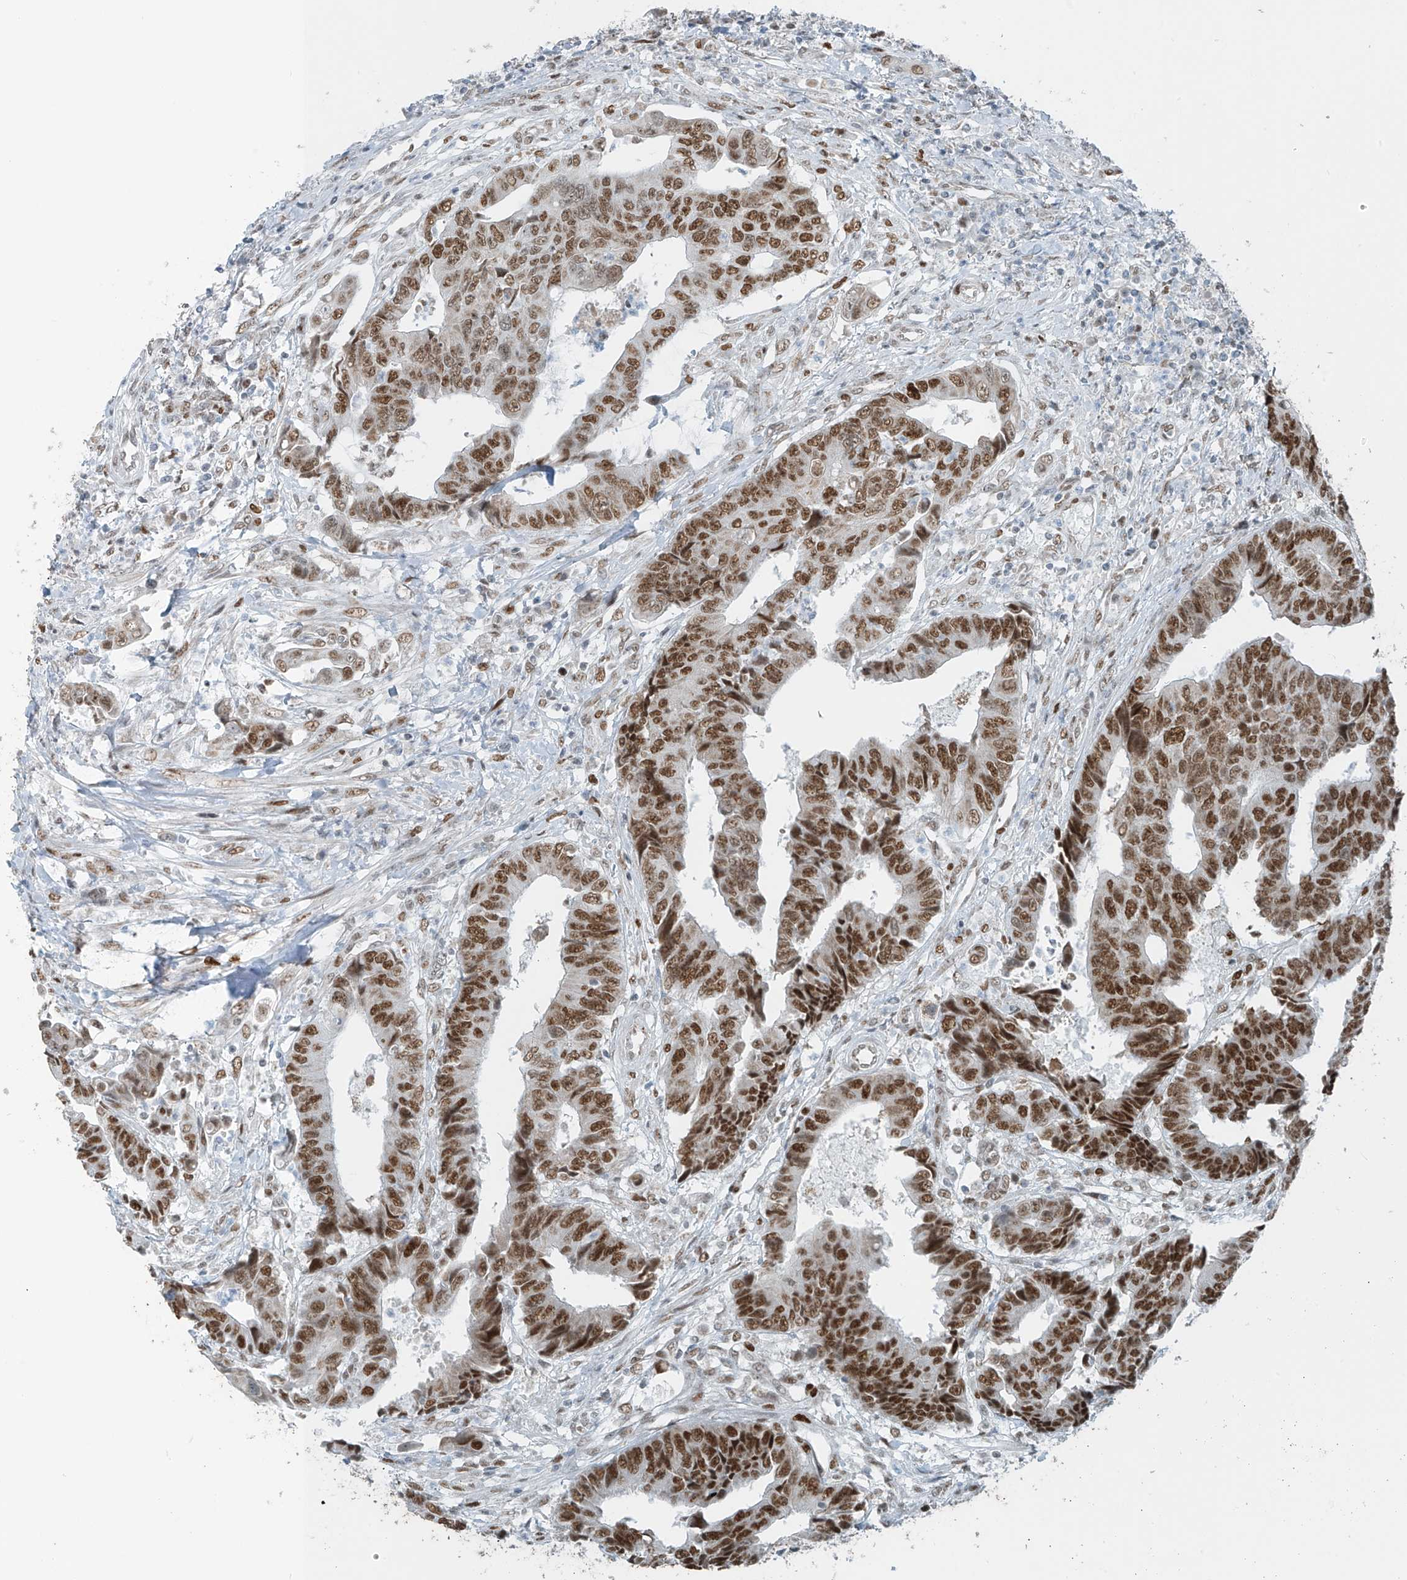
{"staining": {"intensity": "strong", "quantity": ">75%", "location": "nuclear"}, "tissue": "colorectal cancer", "cell_type": "Tumor cells", "image_type": "cancer", "snomed": [{"axis": "morphology", "description": "Adenocarcinoma, NOS"}, {"axis": "topography", "description": "Rectum"}], "caption": "This is an image of IHC staining of colorectal adenocarcinoma, which shows strong staining in the nuclear of tumor cells.", "gene": "WRNIP1", "patient": {"sex": "male", "age": 84}}